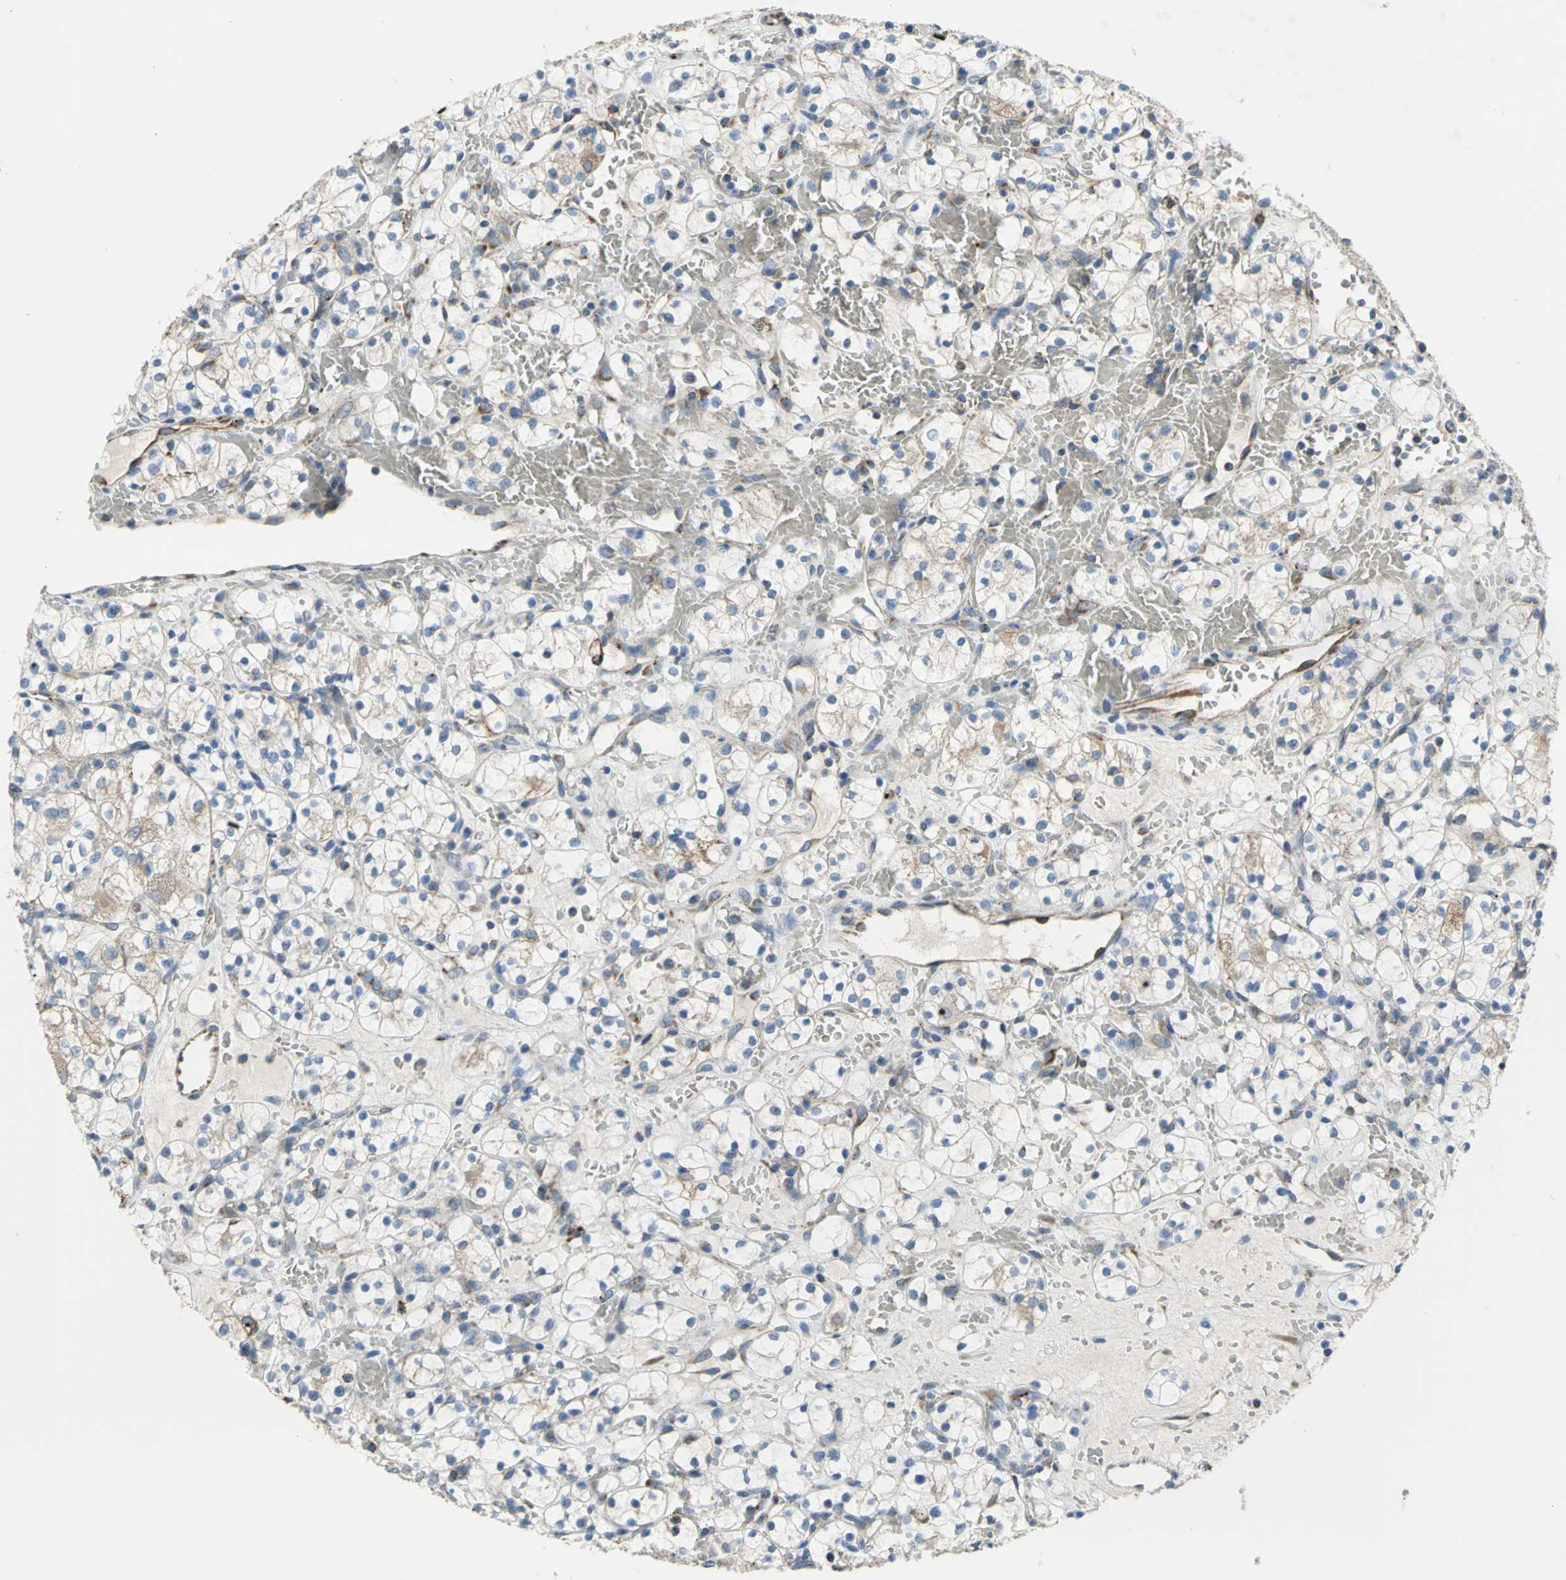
{"staining": {"intensity": "moderate", "quantity": "<25%", "location": "cytoplasmic/membranous"}, "tissue": "renal cancer", "cell_type": "Tumor cells", "image_type": "cancer", "snomed": [{"axis": "morphology", "description": "Adenocarcinoma, NOS"}, {"axis": "topography", "description": "Kidney"}], "caption": "Renal cancer (adenocarcinoma) stained for a protein displays moderate cytoplasmic/membranous positivity in tumor cells.", "gene": "TULP4", "patient": {"sex": "female", "age": 60}}